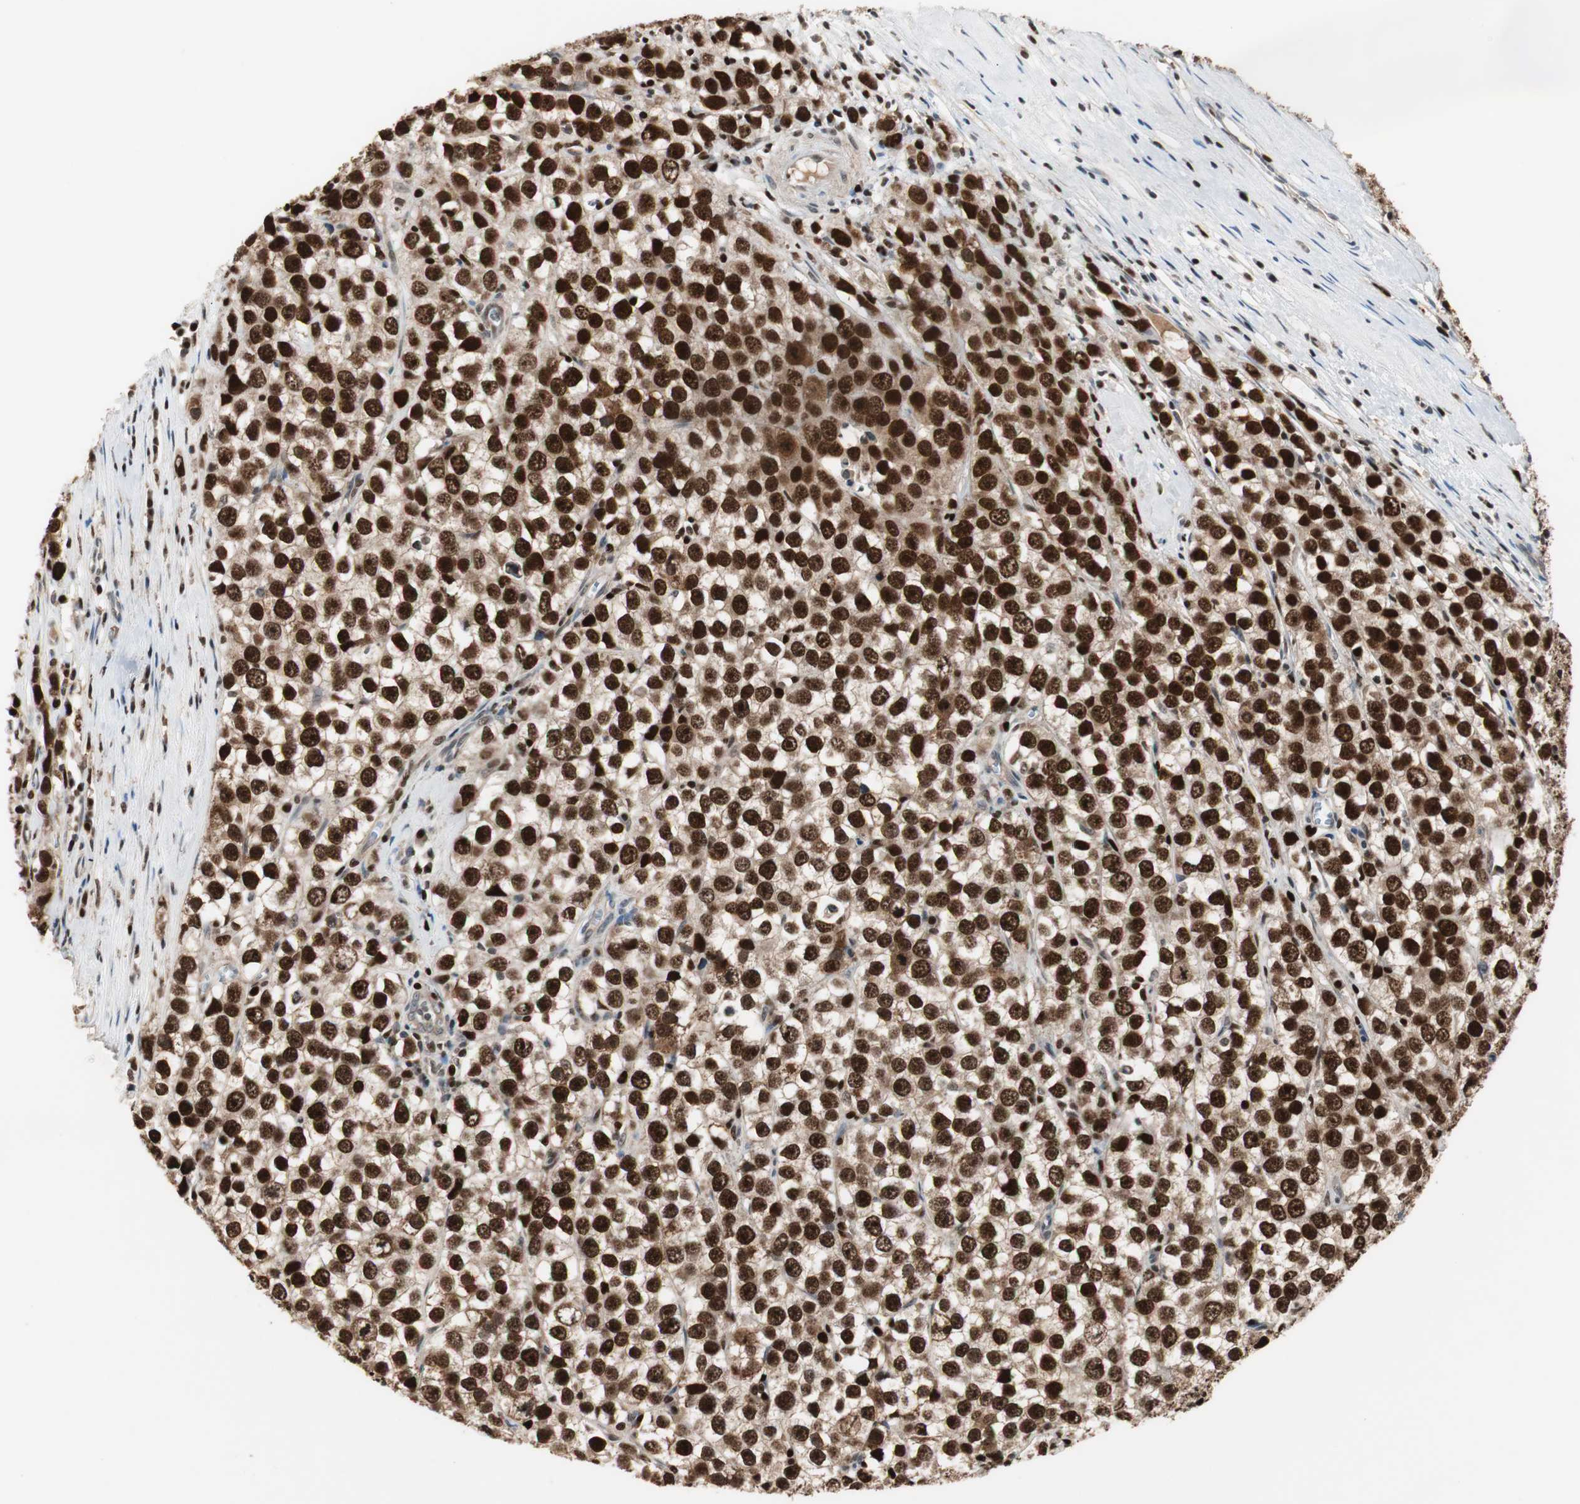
{"staining": {"intensity": "strong", "quantity": ">75%", "location": "nuclear"}, "tissue": "testis cancer", "cell_type": "Tumor cells", "image_type": "cancer", "snomed": [{"axis": "morphology", "description": "Seminoma, NOS"}, {"axis": "morphology", "description": "Carcinoma, Embryonal, NOS"}, {"axis": "topography", "description": "Testis"}], "caption": "A high-resolution histopathology image shows immunohistochemistry (IHC) staining of seminoma (testis), which demonstrates strong nuclear expression in about >75% of tumor cells.", "gene": "FEN1", "patient": {"sex": "male", "age": 52}}